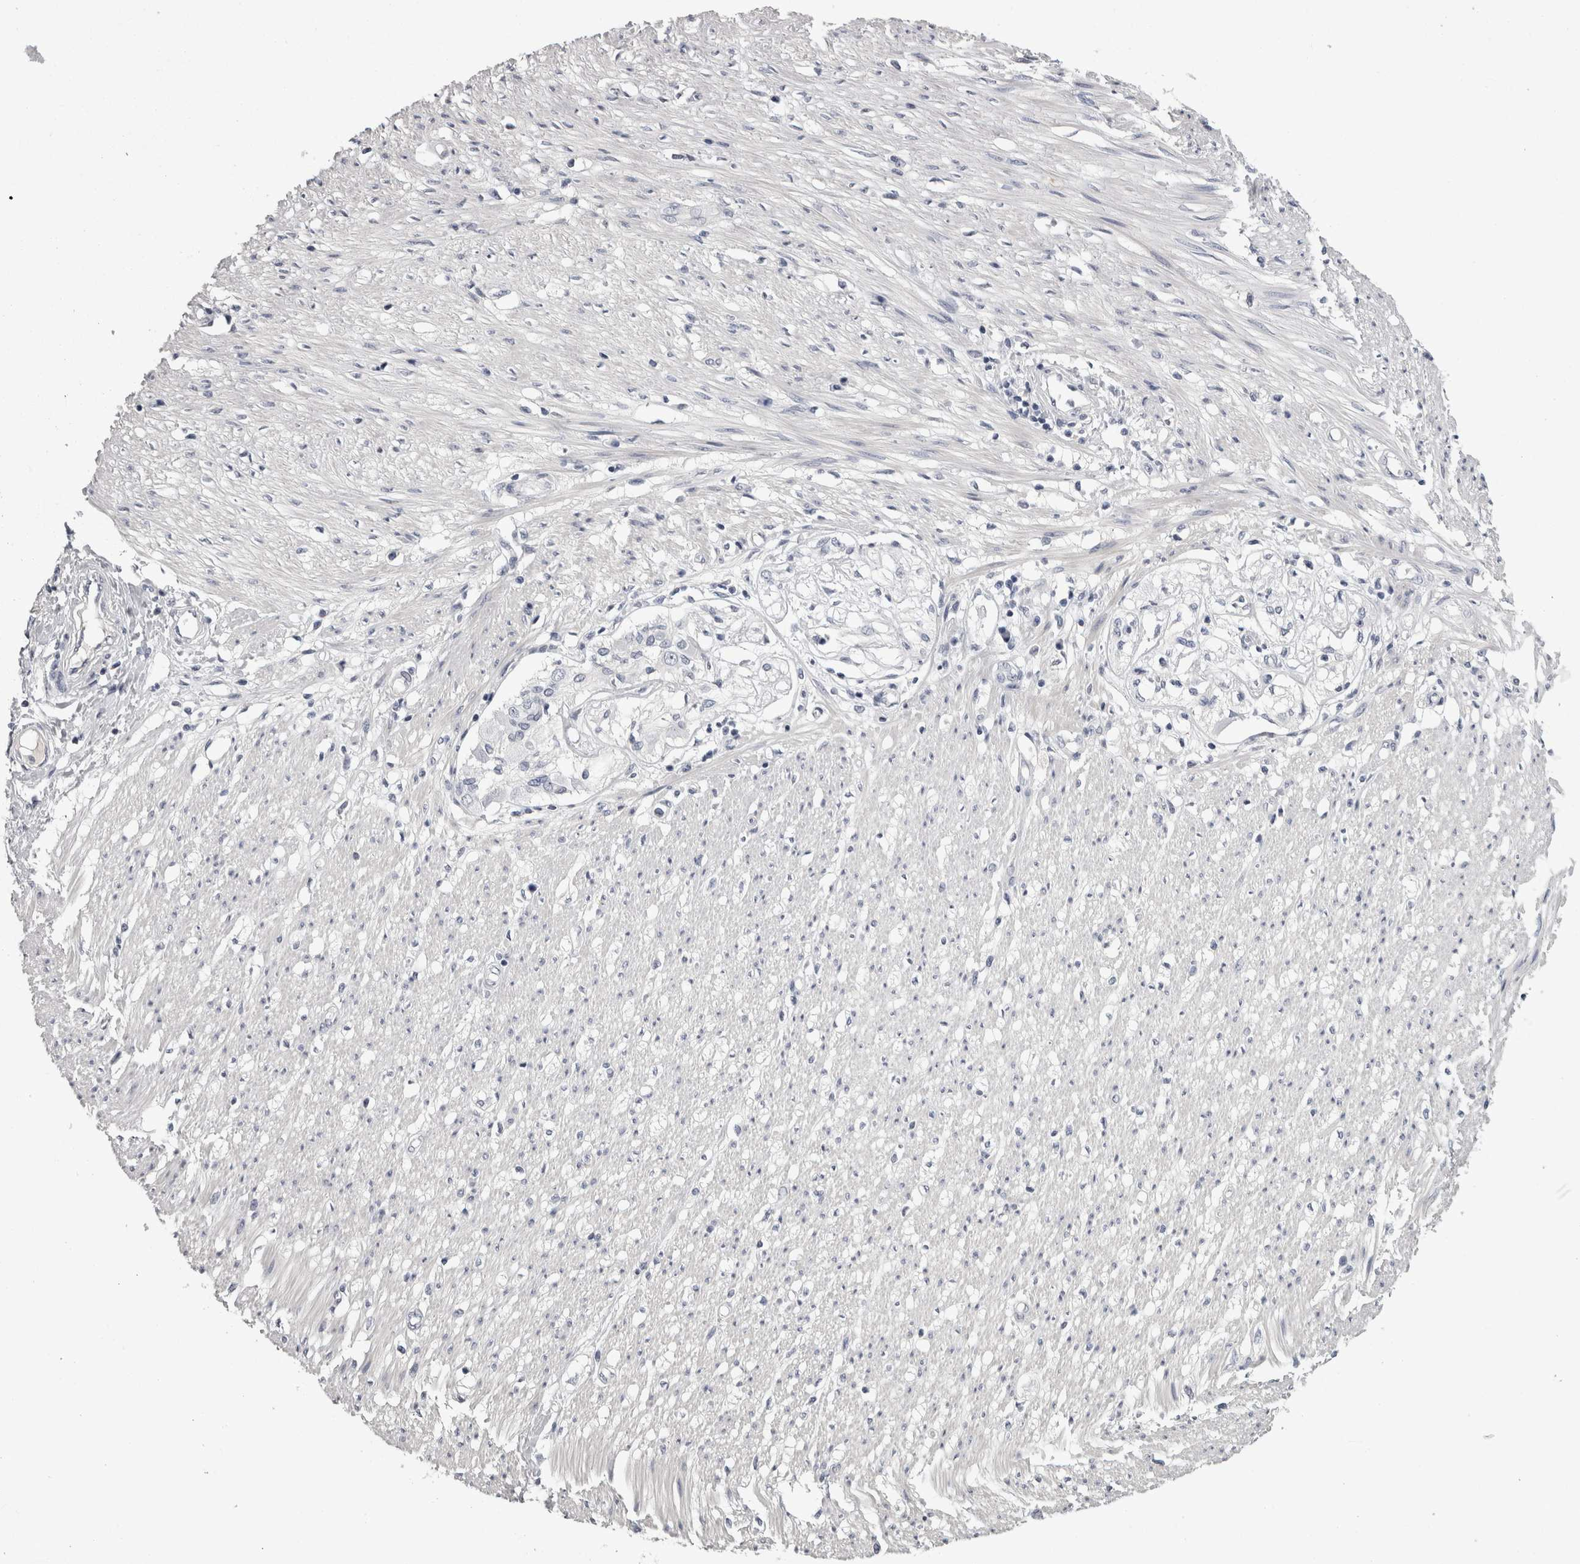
{"staining": {"intensity": "negative", "quantity": "none", "location": "none"}, "tissue": "adipose tissue", "cell_type": "Adipocytes", "image_type": "normal", "snomed": [{"axis": "morphology", "description": "Normal tissue, NOS"}, {"axis": "morphology", "description": "Adenocarcinoma, NOS"}, {"axis": "topography", "description": "Colon"}, {"axis": "topography", "description": "Peripheral nerve tissue"}], "caption": "This image is of normal adipose tissue stained with immunohistochemistry (IHC) to label a protein in brown with the nuclei are counter-stained blue. There is no expression in adipocytes. (Stains: DAB (3,3'-diaminobenzidine) IHC with hematoxylin counter stain, Microscopy: brightfield microscopy at high magnification).", "gene": "AFMID", "patient": {"sex": "male", "age": 14}}